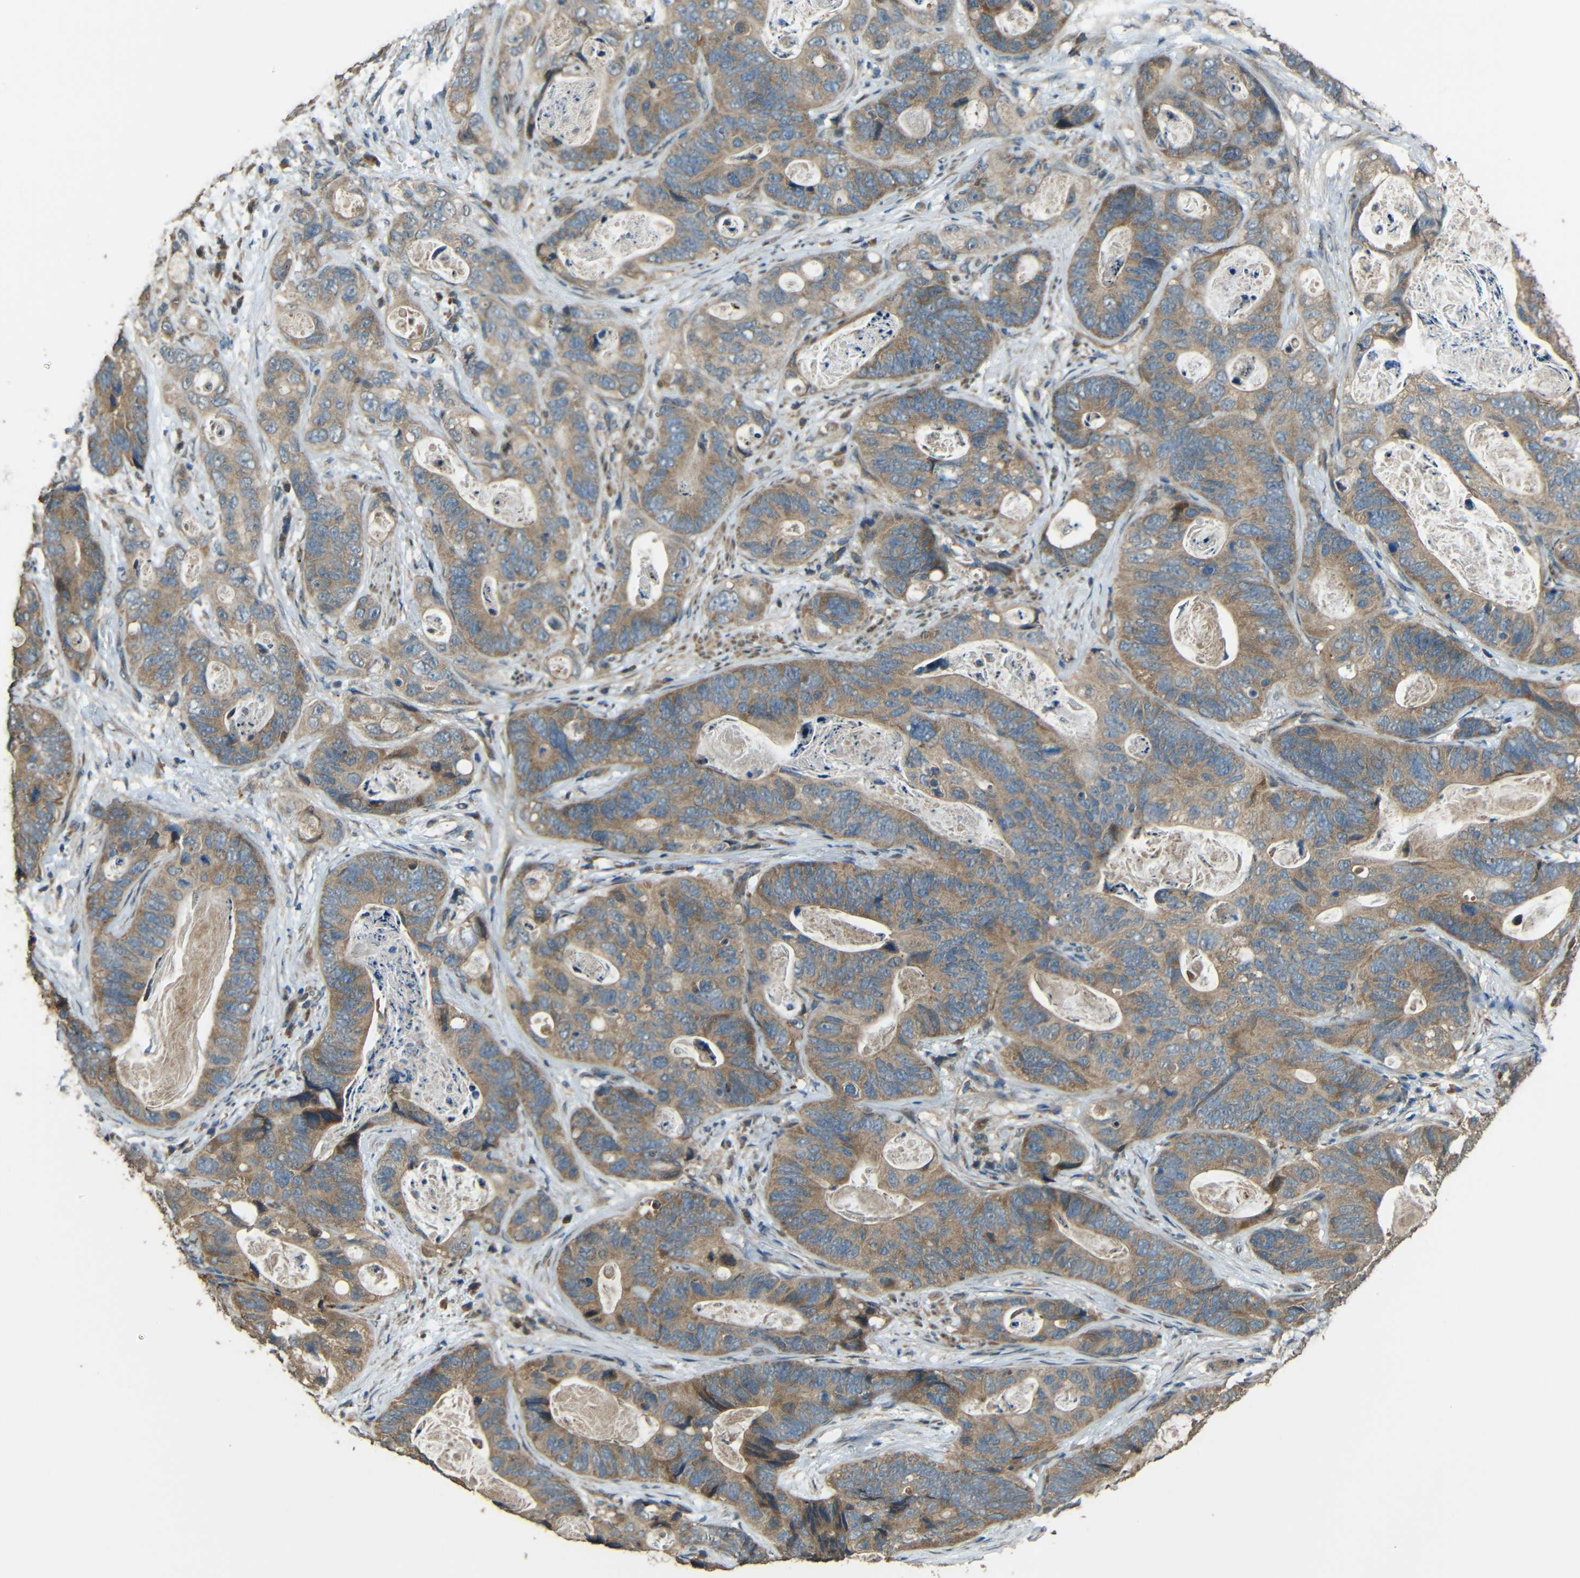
{"staining": {"intensity": "moderate", "quantity": ">75%", "location": "cytoplasmic/membranous"}, "tissue": "stomach cancer", "cell_type": "Tumor cells", "image_type": "cancer", "snomed": [{"axis": "morphology", "description": "Adenocarcinoma, NOS"}, {"axis": "topography", "description": "Stomach"}], "caption": "IHC staining of stomach adenocarcinoma, which exhibits medium levels of moderate cytoplasmic/membranous expression in approximately >75% of tumor cells indicating moderate cytoplasmic/membranous protein expression. The staining was performed using DAB (3,3'-diaminobenzidine) (brown) for protein detection and nuclei were counterstained in hematoxylin (blue).", "gene": "ACACA", "patient": {"sex": "female", "age": 89}}